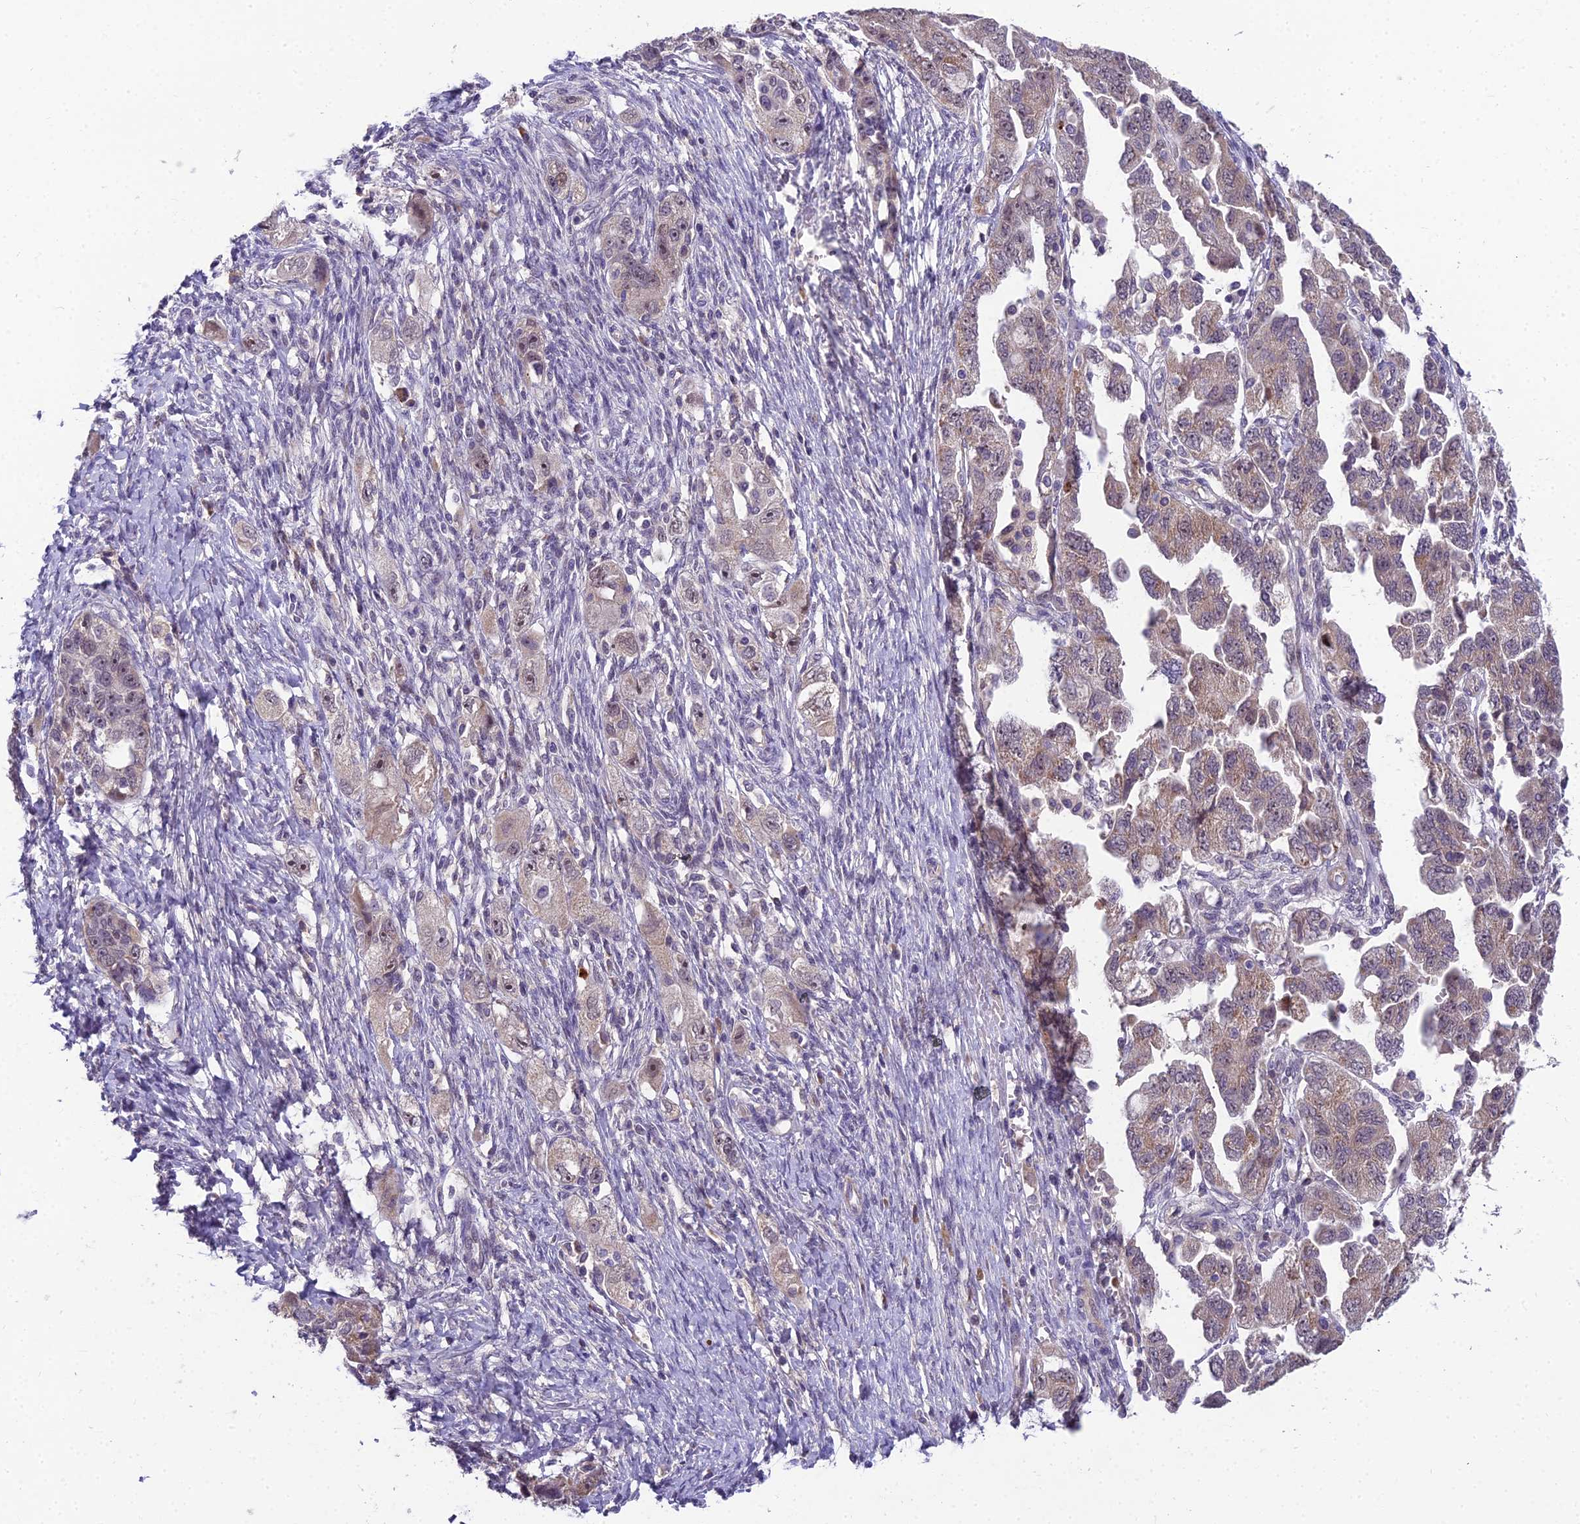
{"staining": {"intensity": "weak", "quantity": "25%-75%", "location": "cytoplasmic/membranous"}, "tissue": "ovarian cancer", "cell_type": "Tumor cells", "image_type": "cancer", "snomed": [{"axis": "morphology", "description": "Carcinoma, NOS"}, {"axis": "morphology", "description": "Cystadenocarcinoma, serous, NOS"}, {"axis": "topography", "description": "Ovary"}], "caption": "Protein positivity by immunohistochemistry shows weak cytoplasmic/membranous expression in about 25%-75% of tumor cells in ovarian serous cystadenocarcinoma. (Stains: DAB in brown, nuclei in blue, Microscopy: brightfield microscopy at high magnification).", "gene": "ZNF333", "patient": {"sex": "female", "age": 69}}